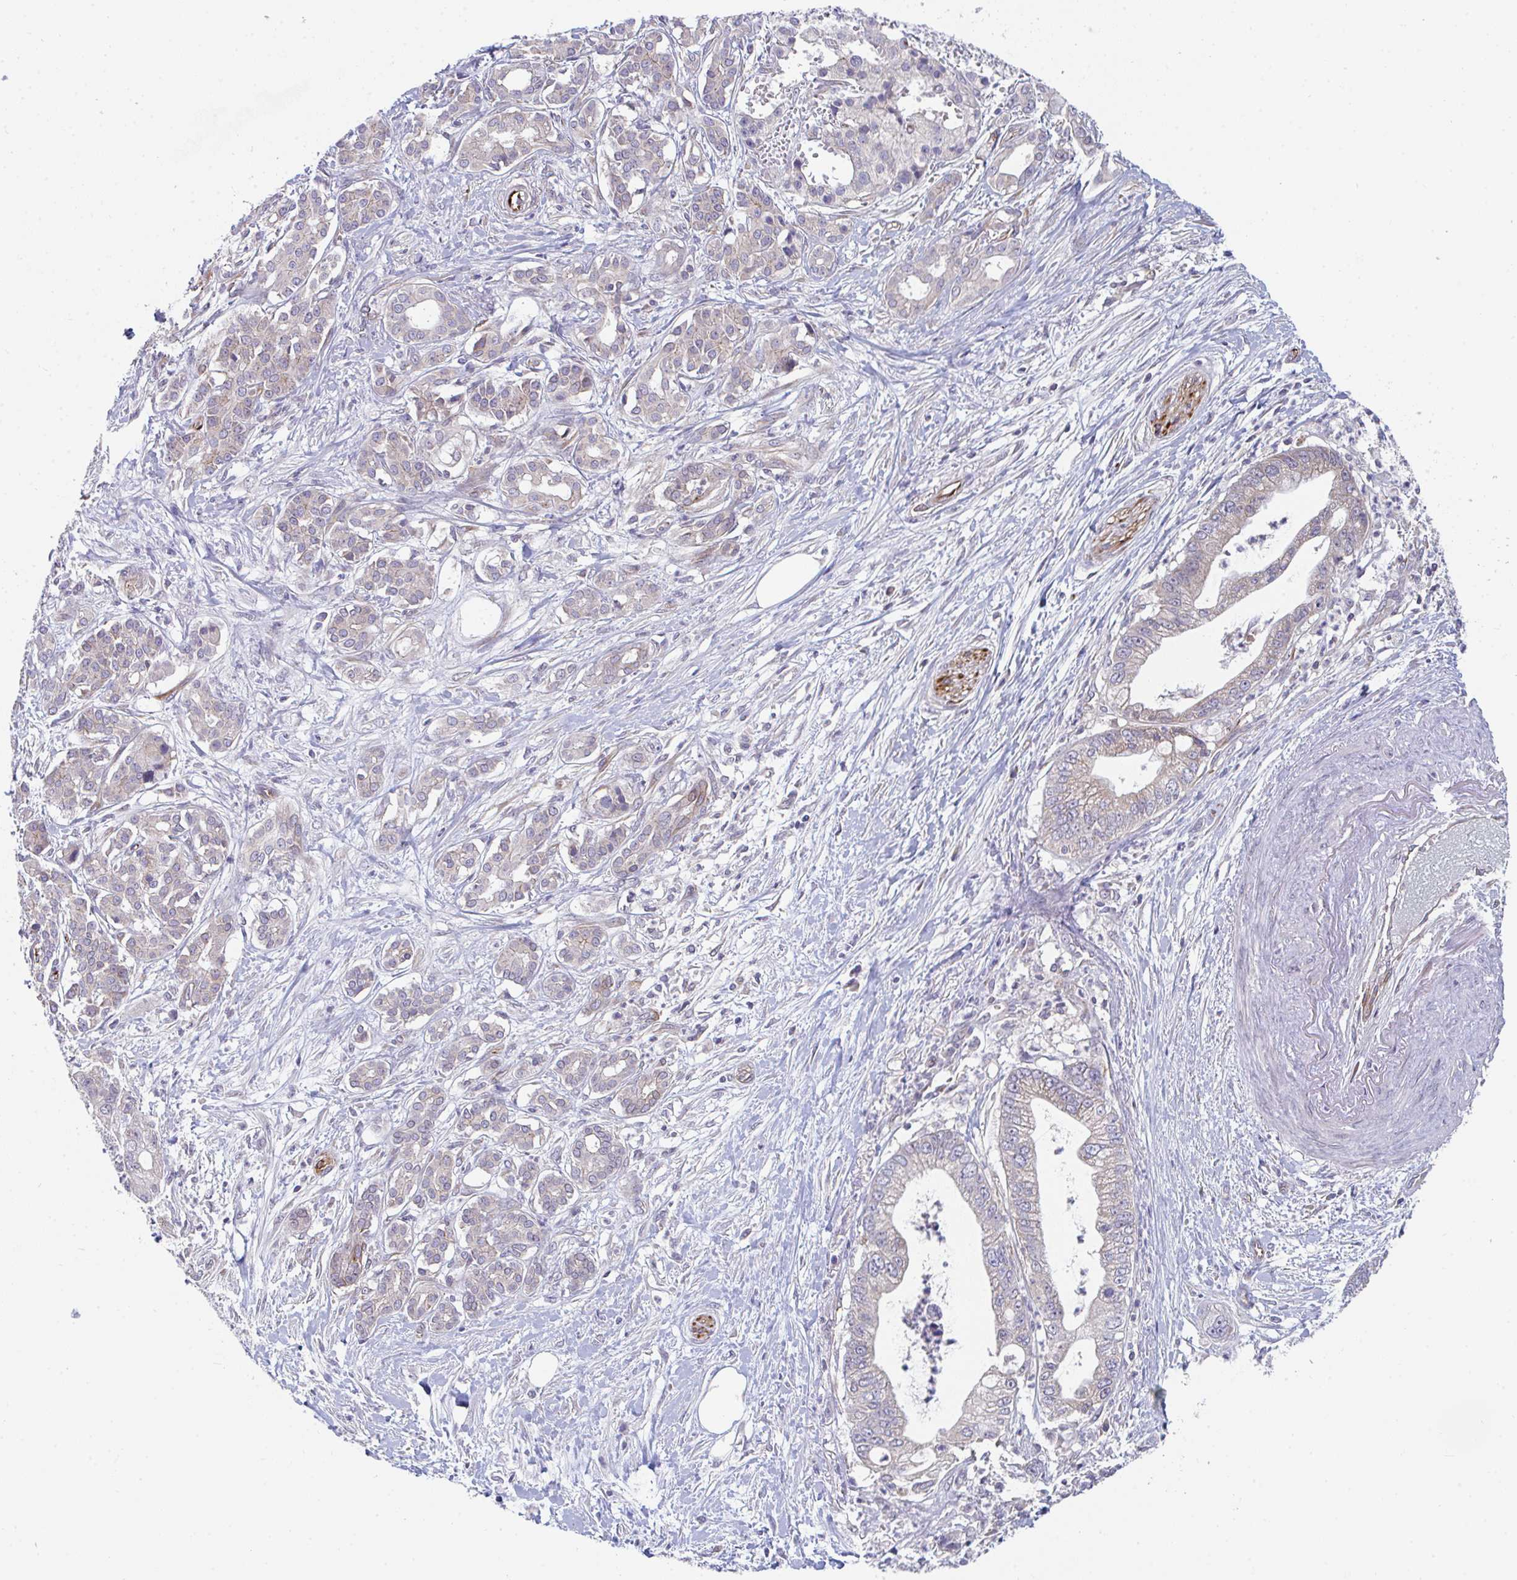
{"staining": {"intensity": "weak", "quantity": "<25%", "location": "cytoplasmic/membranous"}, "tissue": "pancreatic cancer", "cell_type": "Tumor cells", "image_type": "cancer", "snomed": [{"axis": "morphology", "description": "Adenocarcinoma, NOS"}, {"axis": "topography", "description": "Pancreas"}], "caption": "Image shows no significant protein positivity in tumor cells of pancreatic adenocarcinoma.", "gene": "EIF1AD", "patient": {"sex": "male", "age": 69}}